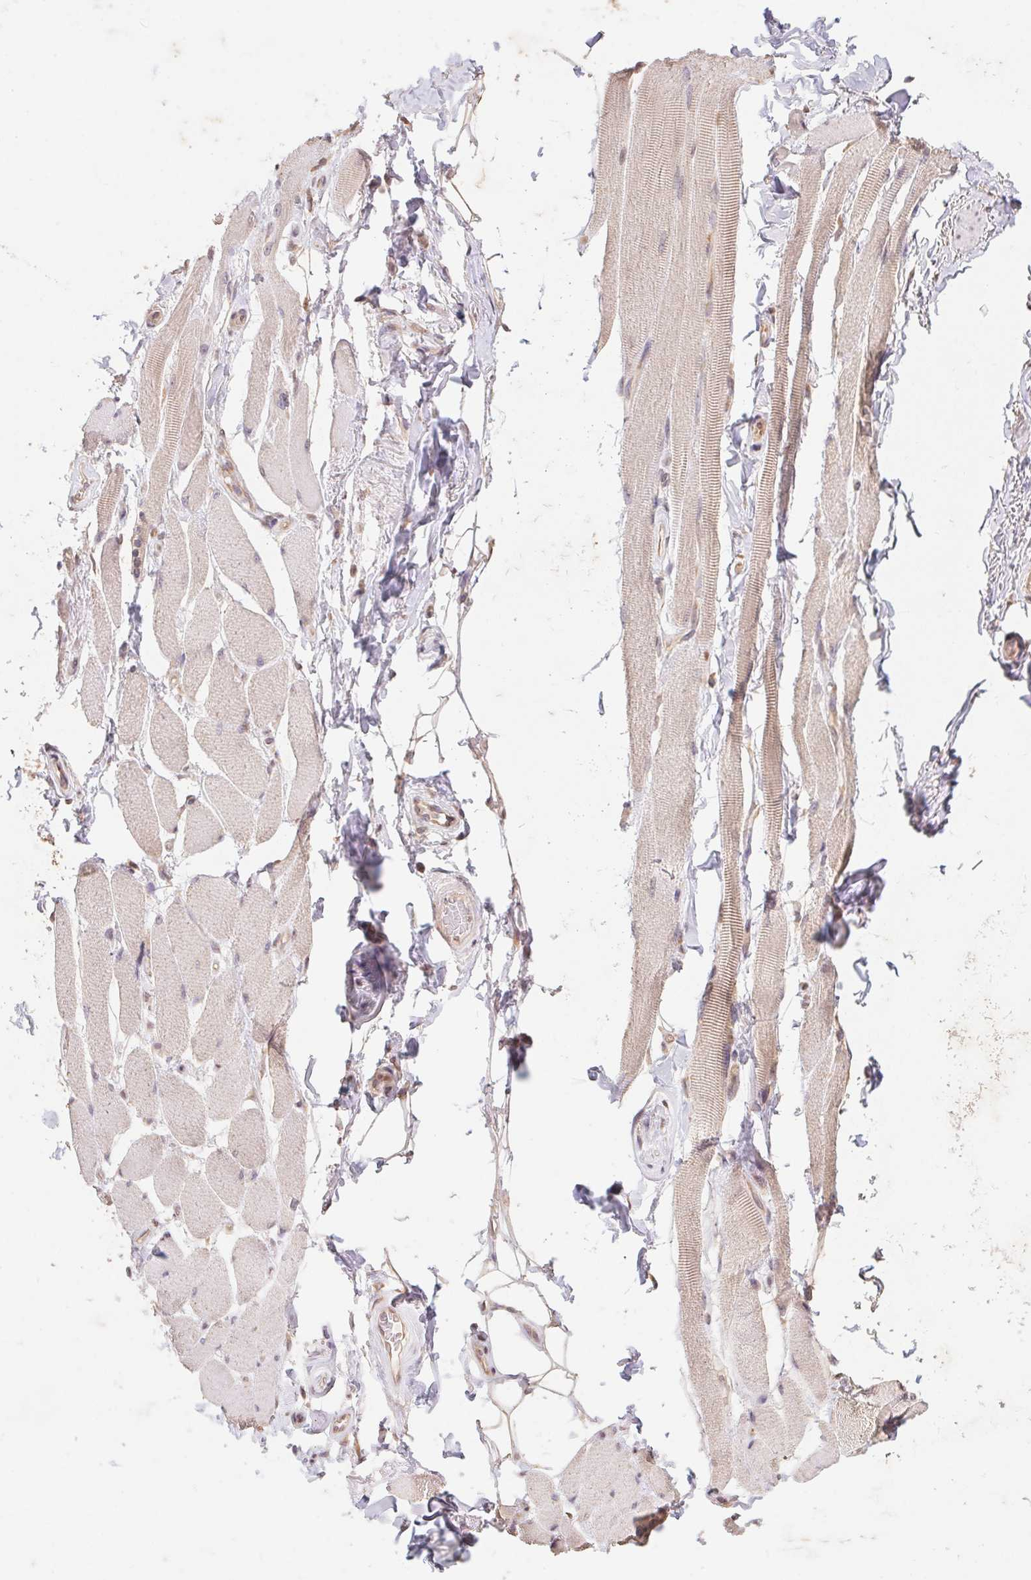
{"staining": {"intensity": "weak", "quantity": "<25%", "location": "cytoplasmic/membranous"}, "tissue": "skeletal muscle", "cell_type": "Myocytes", "image_type": "normal", "snomed": [{"axis": "morphology", "description": "Normal tissue, NOS"}, {"axis": "topography", "description": "Skeletal muscle"}, {"axis": "topography", "description": "Anal"}, {"axis": "topography", "description": "Peripheral nerve tissue"}], "caption": "Myocytes show no significant protein staining in benign skeletal muscle. (DAB (3,3'-diaminobenzidine) IHC, high magnification).", "gene": "RPL27A", "patient": {"sex": "male", "age": 53}}